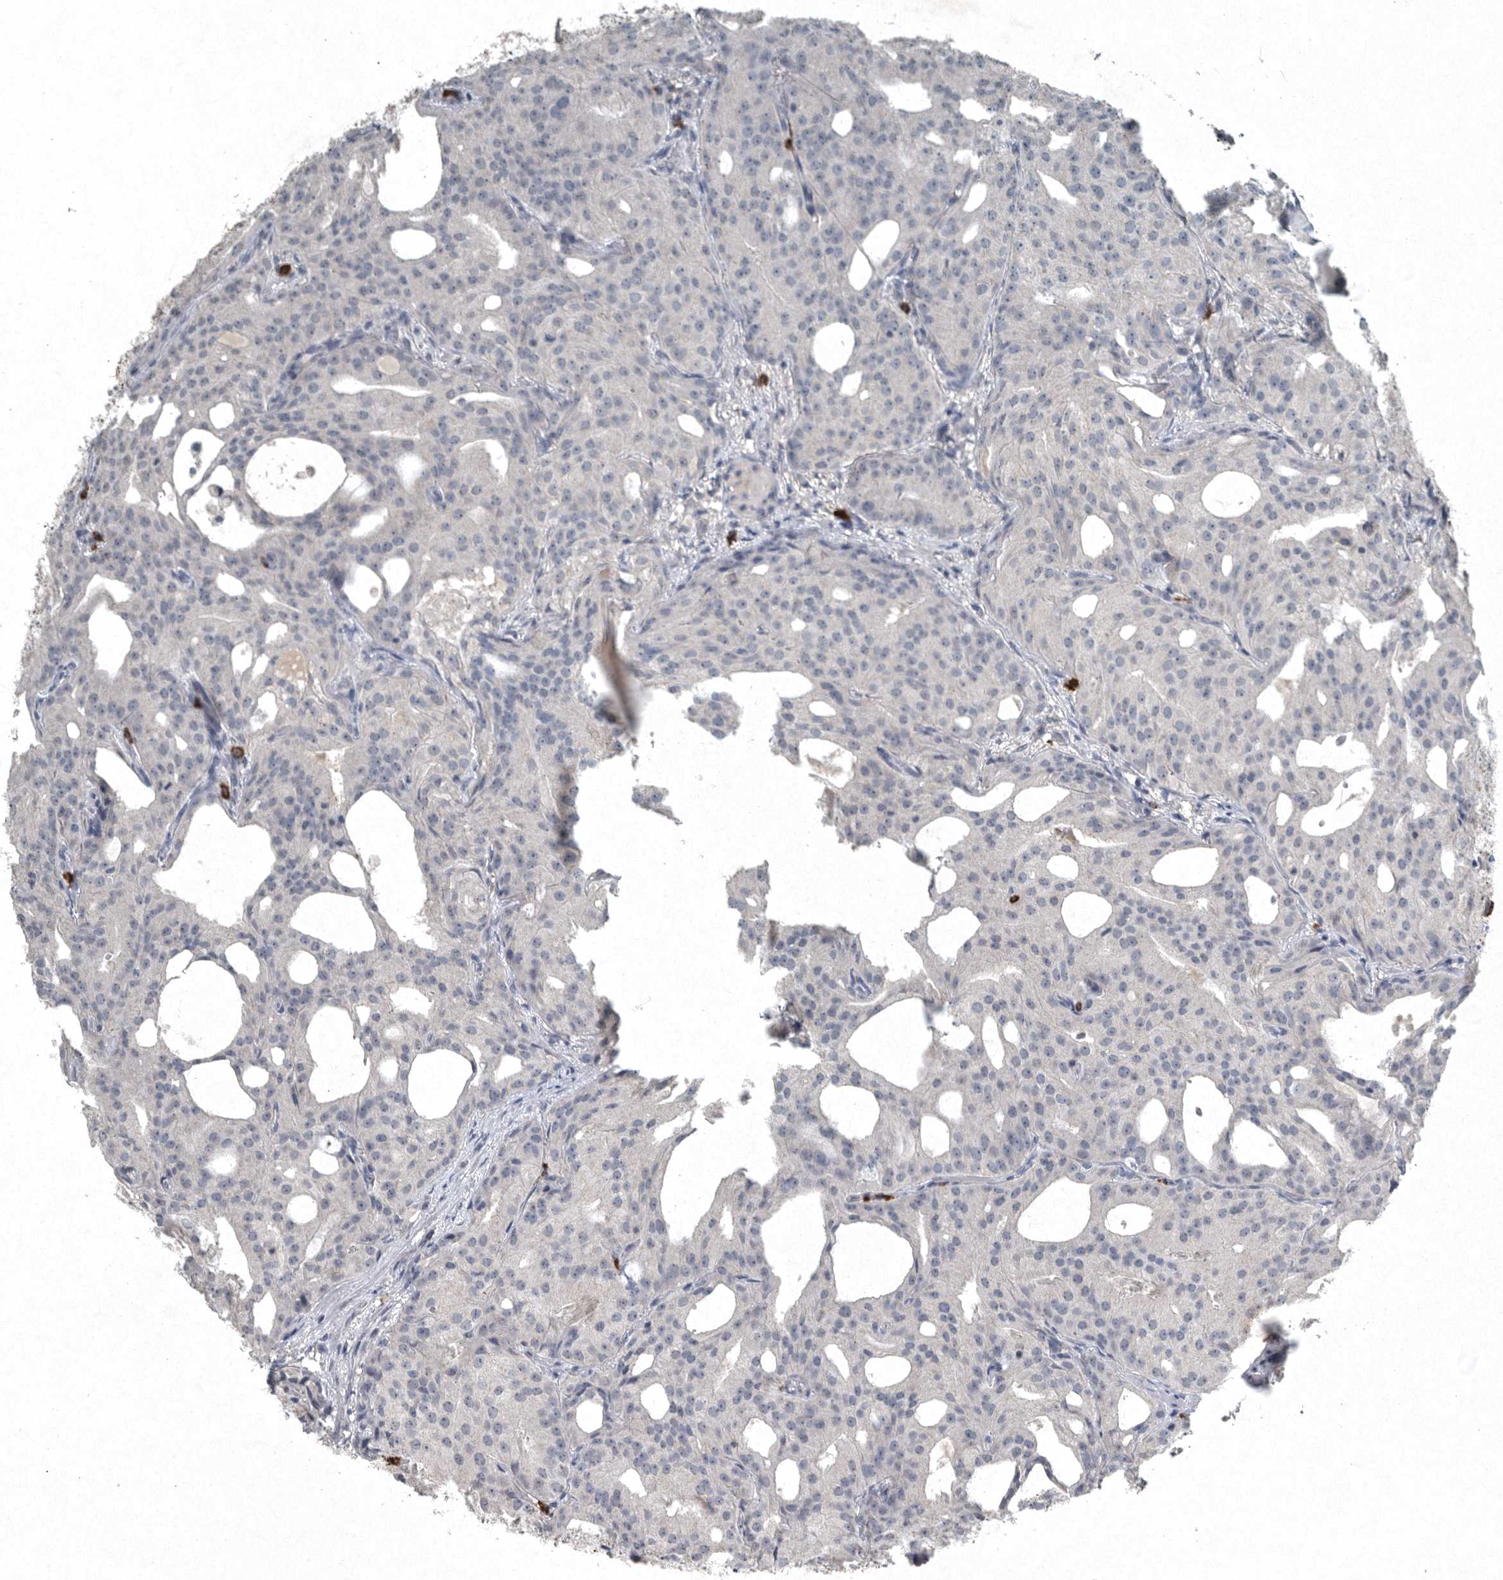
{"staining": {"intensity": "negative", "quantity": "none", "location": "none"}, "tissue": "prostate cancer", "cell_type": "Tumor cells", "image_type": "cancer", "snomed": [{"axis": "morphology", "description": "Adenocarcinoma, Medium grade"}, {"axis": "topography", "description": "Prostate"}], "caption": "Tumor cells are negative for protein expression in human adenocarcinoma (medium-grade) (prostate).", "gene": "IL20", "patient": {"sex": "male", "age": 88}}